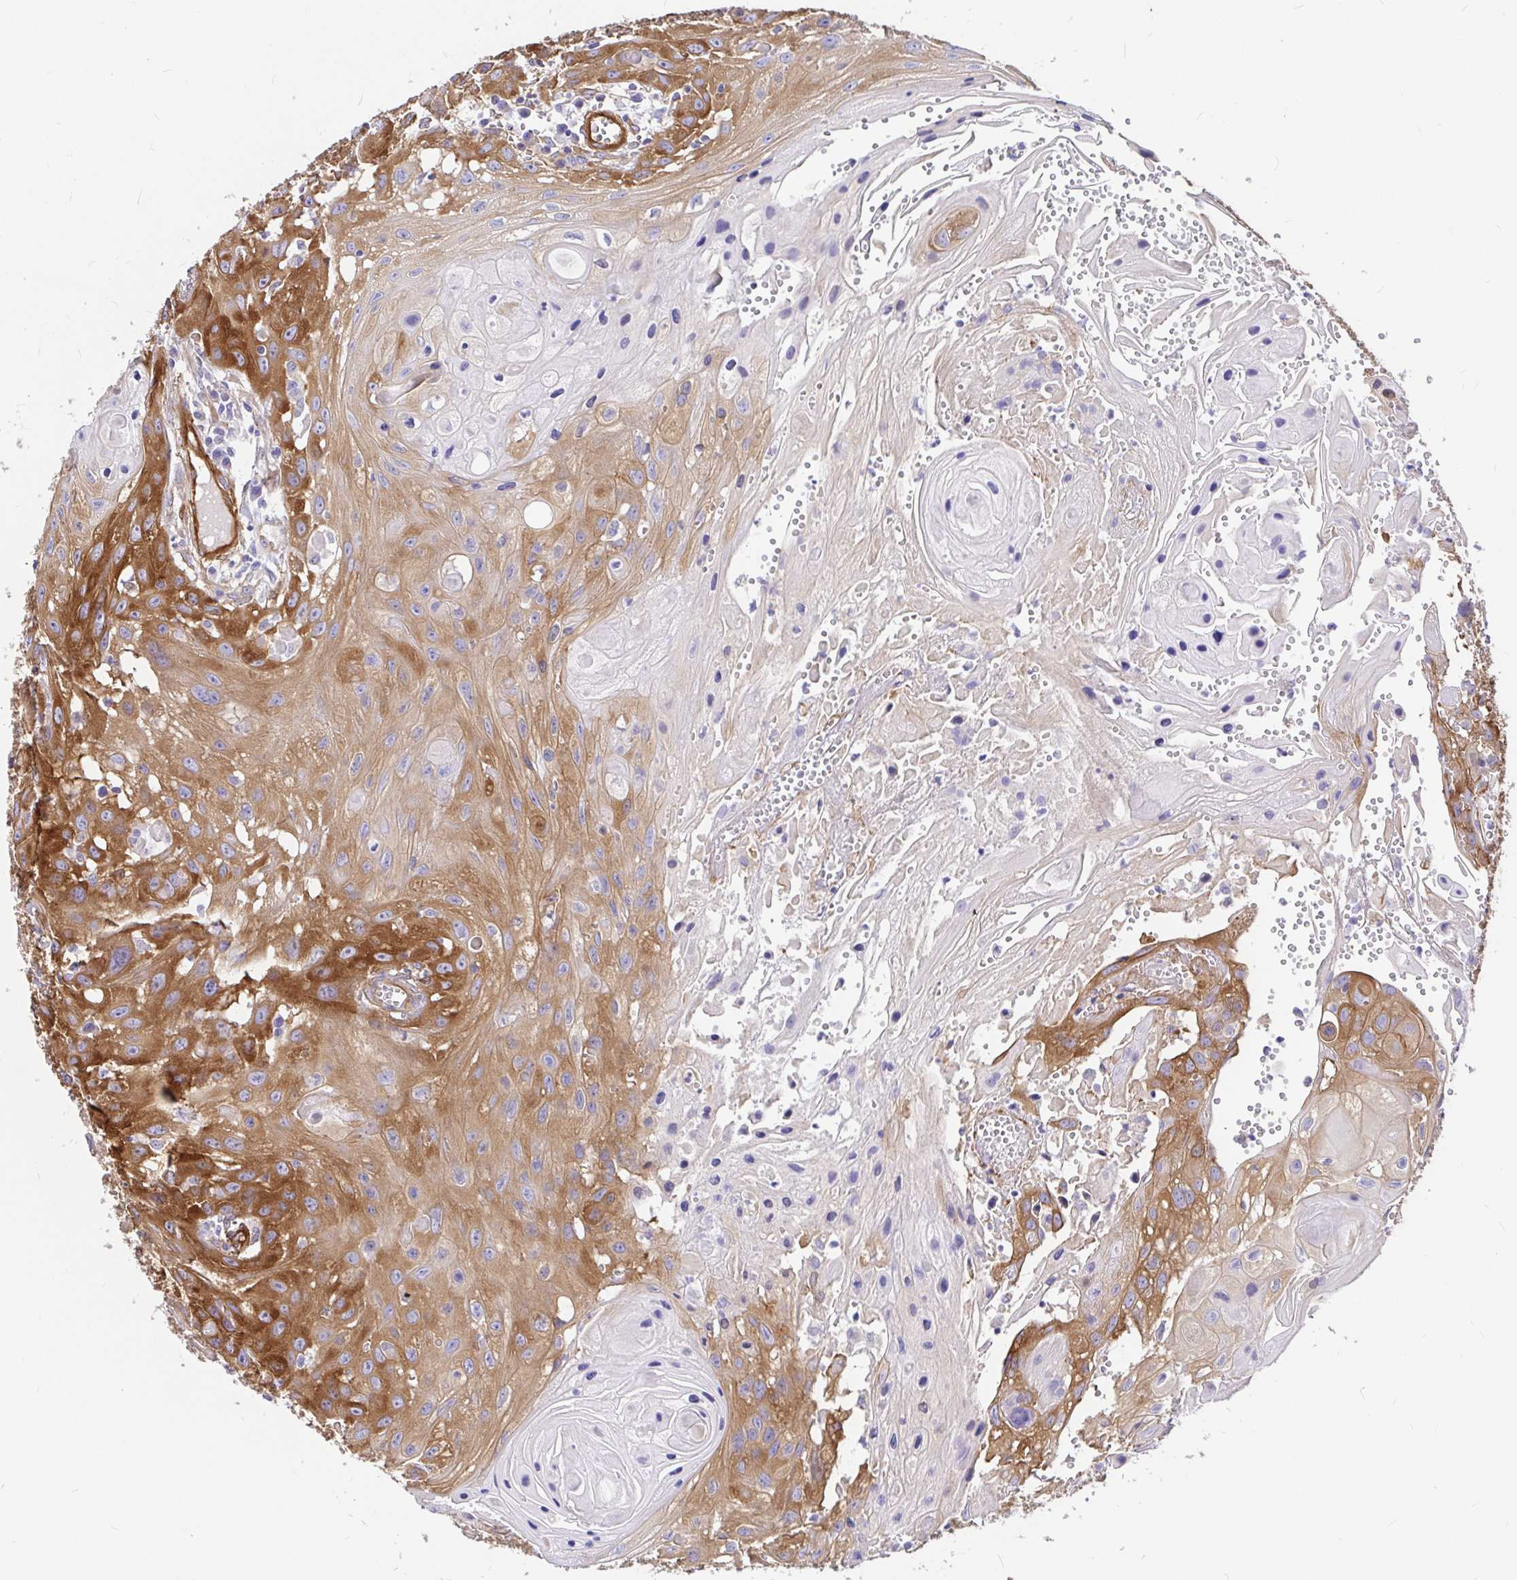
{"staining": {"intensity": "strong", "quantity": ">75%", "location": "cytoplasmic/membranous"}, "tissue": "head and neck cancer", "cell_type": "Tumor cells", "image_type": "cancer", "snomed": [{"axis": "morphology", "description": "Squamous cell carcinoma, NOS"}, {"axis": "topography", "description": "Oral tissue"}, {"axis": "topography", "description": "Head-Neck"}], "caption": "The photomicrograph demonstrates immunohistochemical staining of head and neck cancer (squamous cell carcinoma). There is strong cytoplasmic/membranous positivity is present in about >75% of tumor cells. (Stains: DAB in brown, nuclei in blue, Microscopy: brightfield microscopy at high magnification).", "gene": "MYO1B", "patient": {"sex": "male", "age": 58}}